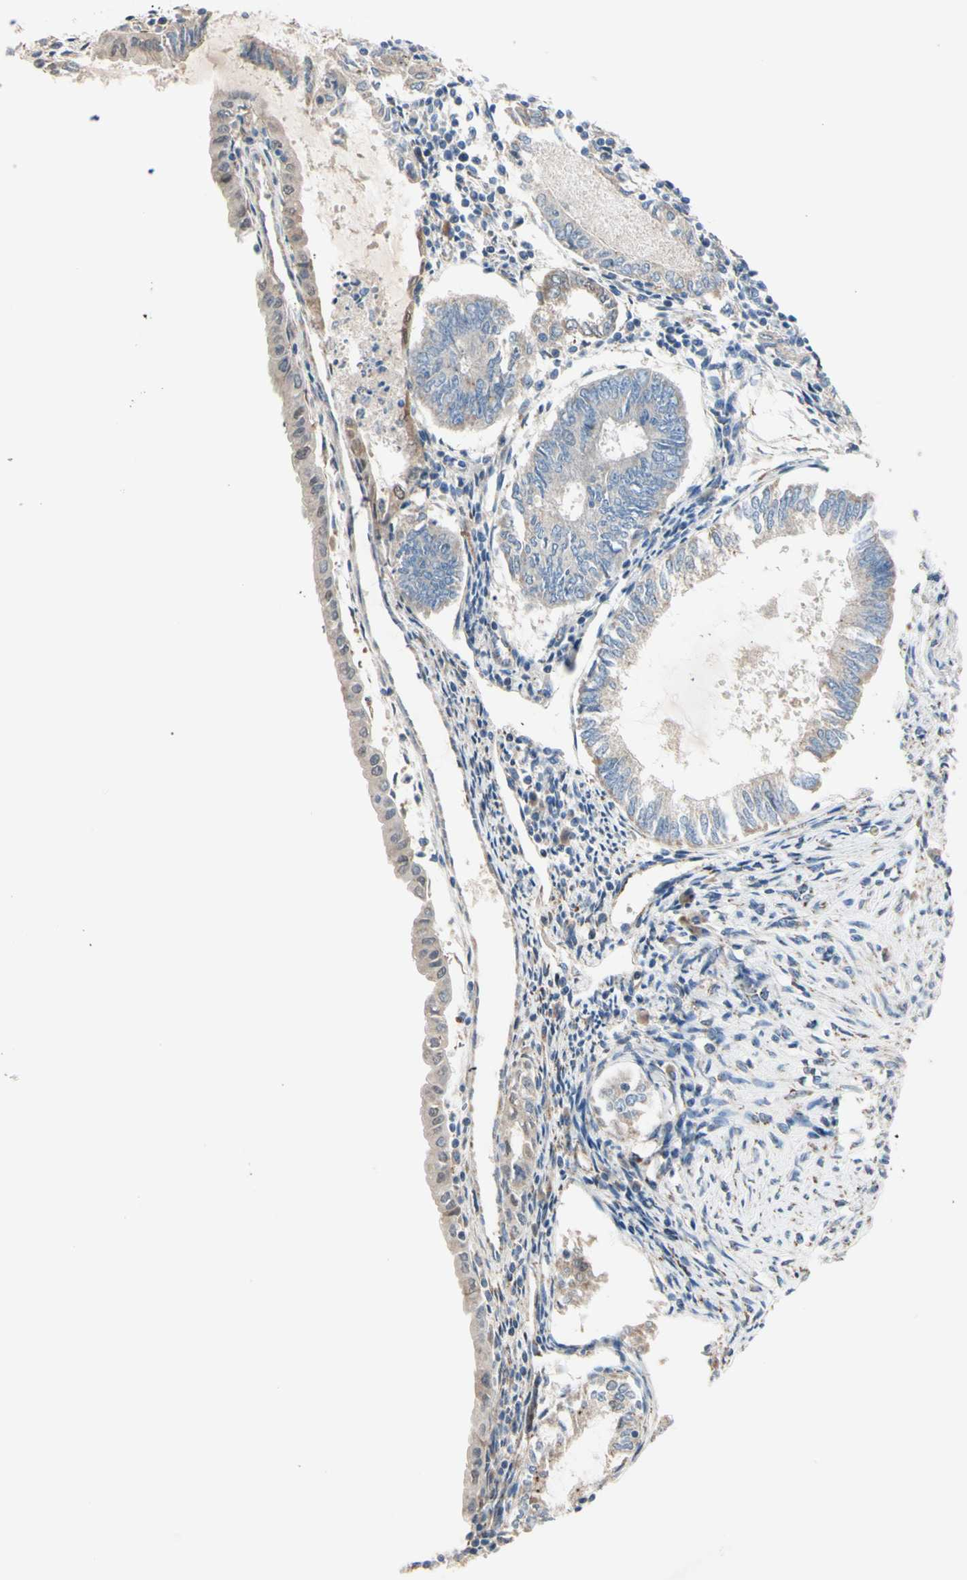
{"staining": {"intensity": "weak", "quantity": ">75%", "location": "cytoplasmic/membranous"}, "tissue": "endometrial cancer", "cell_type": "Tumor cells", "image_type": "cancer", "snomed": [{"axis": "morphology", "description": "Adenocarcinoma, NOS"}, {"axis": "topography", "description": "Endometrium"}], "caption": "IHC histopathology image of neoplastic tissue: adenocarcinoma (endometrial) stained using IHC exhibits low levels of weak protein expression localized specifically in the cytoplasmic/membranous of tumor cells, appearing as a cytoplasmic/membranous brown color.", "gene": "EPHA3", "patient": {"sex": "female", "age": 86}}